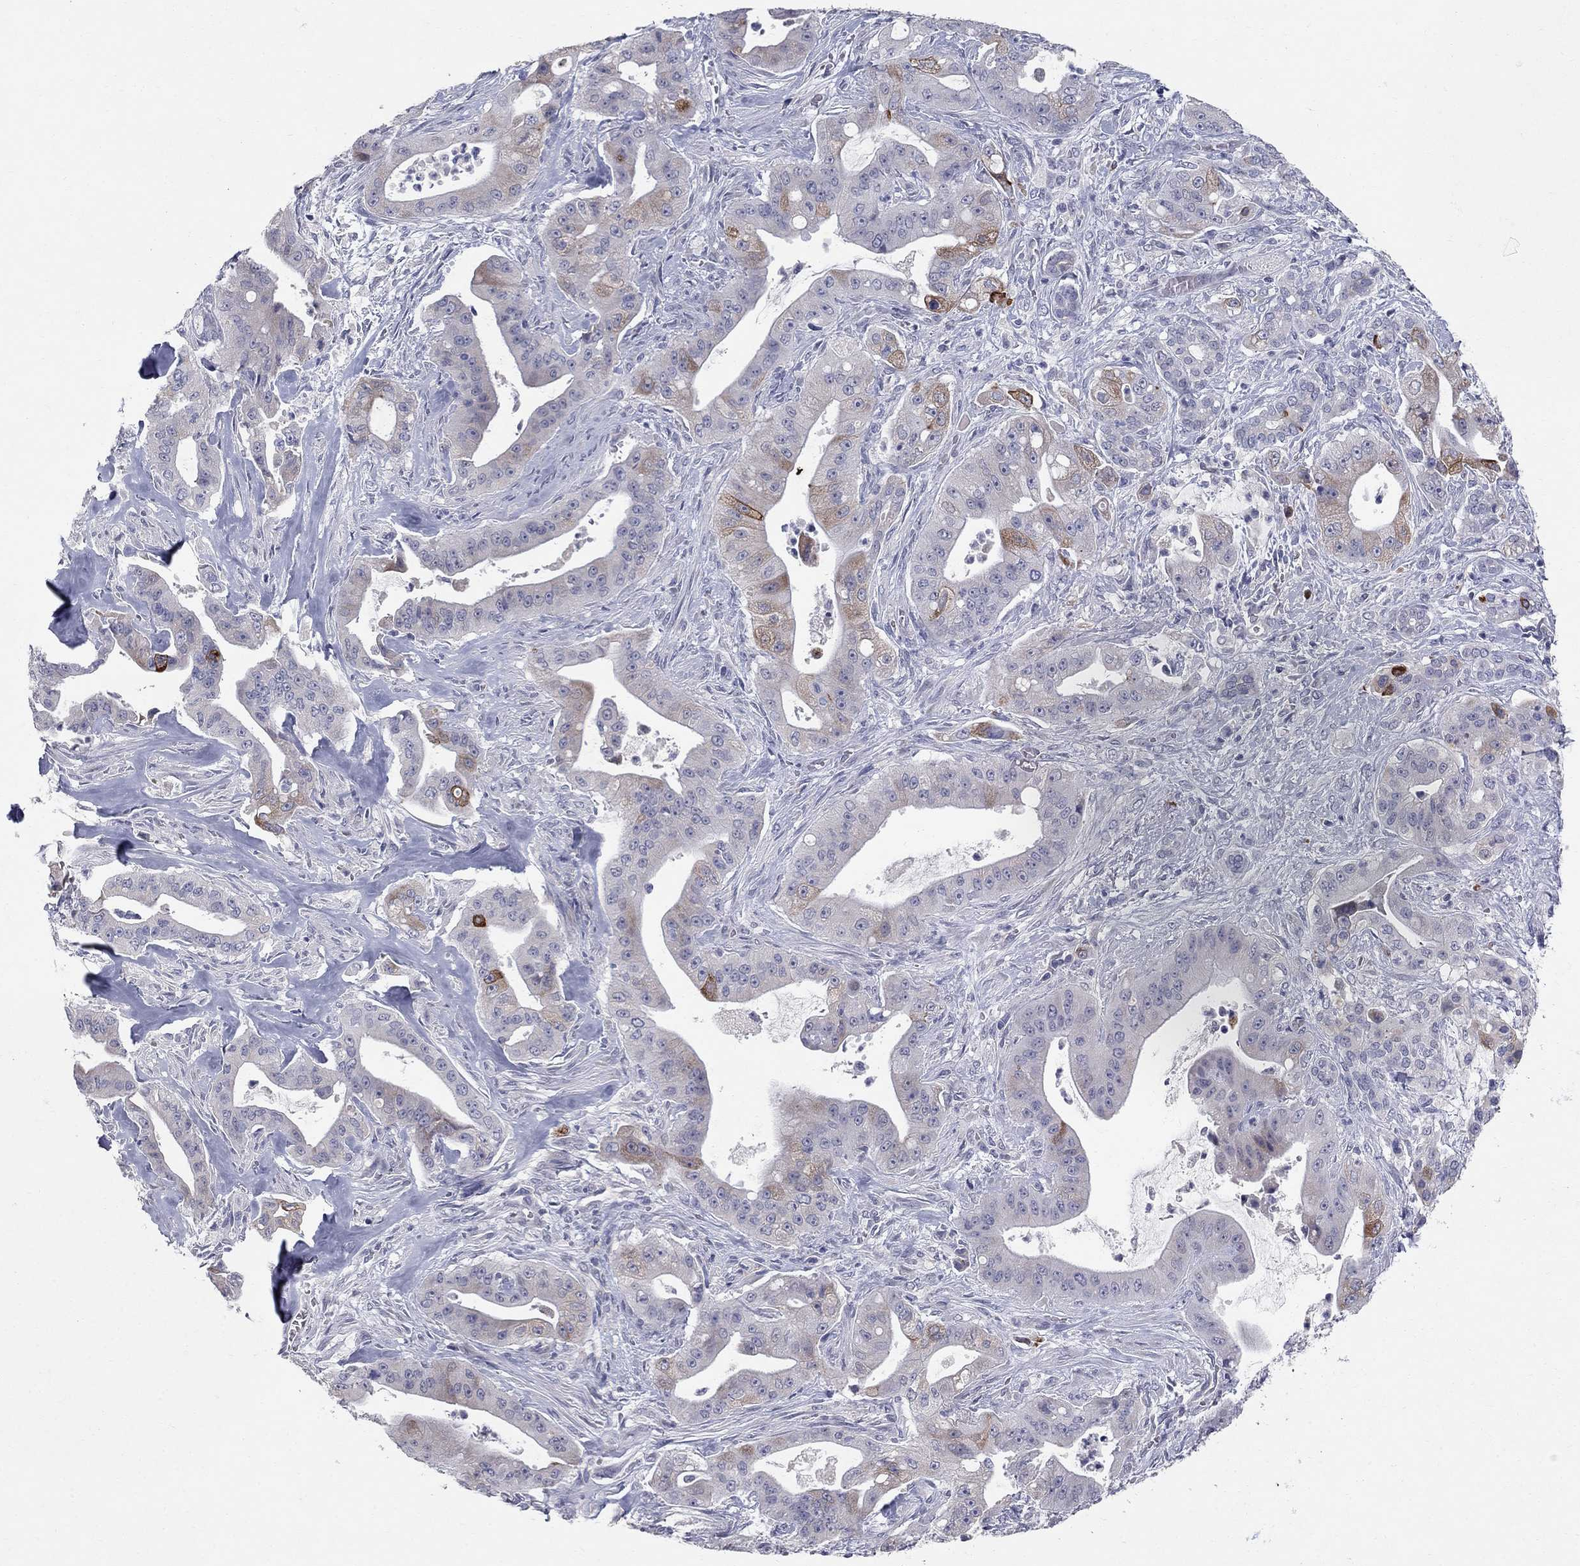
{"staining": {"intensity": "strong", "quantity": "<25%", "location": "cytoplasmic/membranous"}, "tissue": "pancreatic cancer", "cell_type": "Tumor cells", "image_type": "cancer", "snomed": [{"axis": "morphology", "description": "Normal tissue, NOS"}, {"axis": "morphology", "description": "Inflammation, NOS"}, {"axis": "morphology", "description": "Adenocarcinoma, NOS"}, {"axis": "topography", "description": "Pancreas"}], "caption": "Approximately <25% of tumor cells in human pancreatic adenocarcinoma display strong cytoplasmic/membranous protein positivity as visualized by brown immunohistochemical staining.", "gene": "NTRK2", "patient": {"sex": "male", "age": 57}}